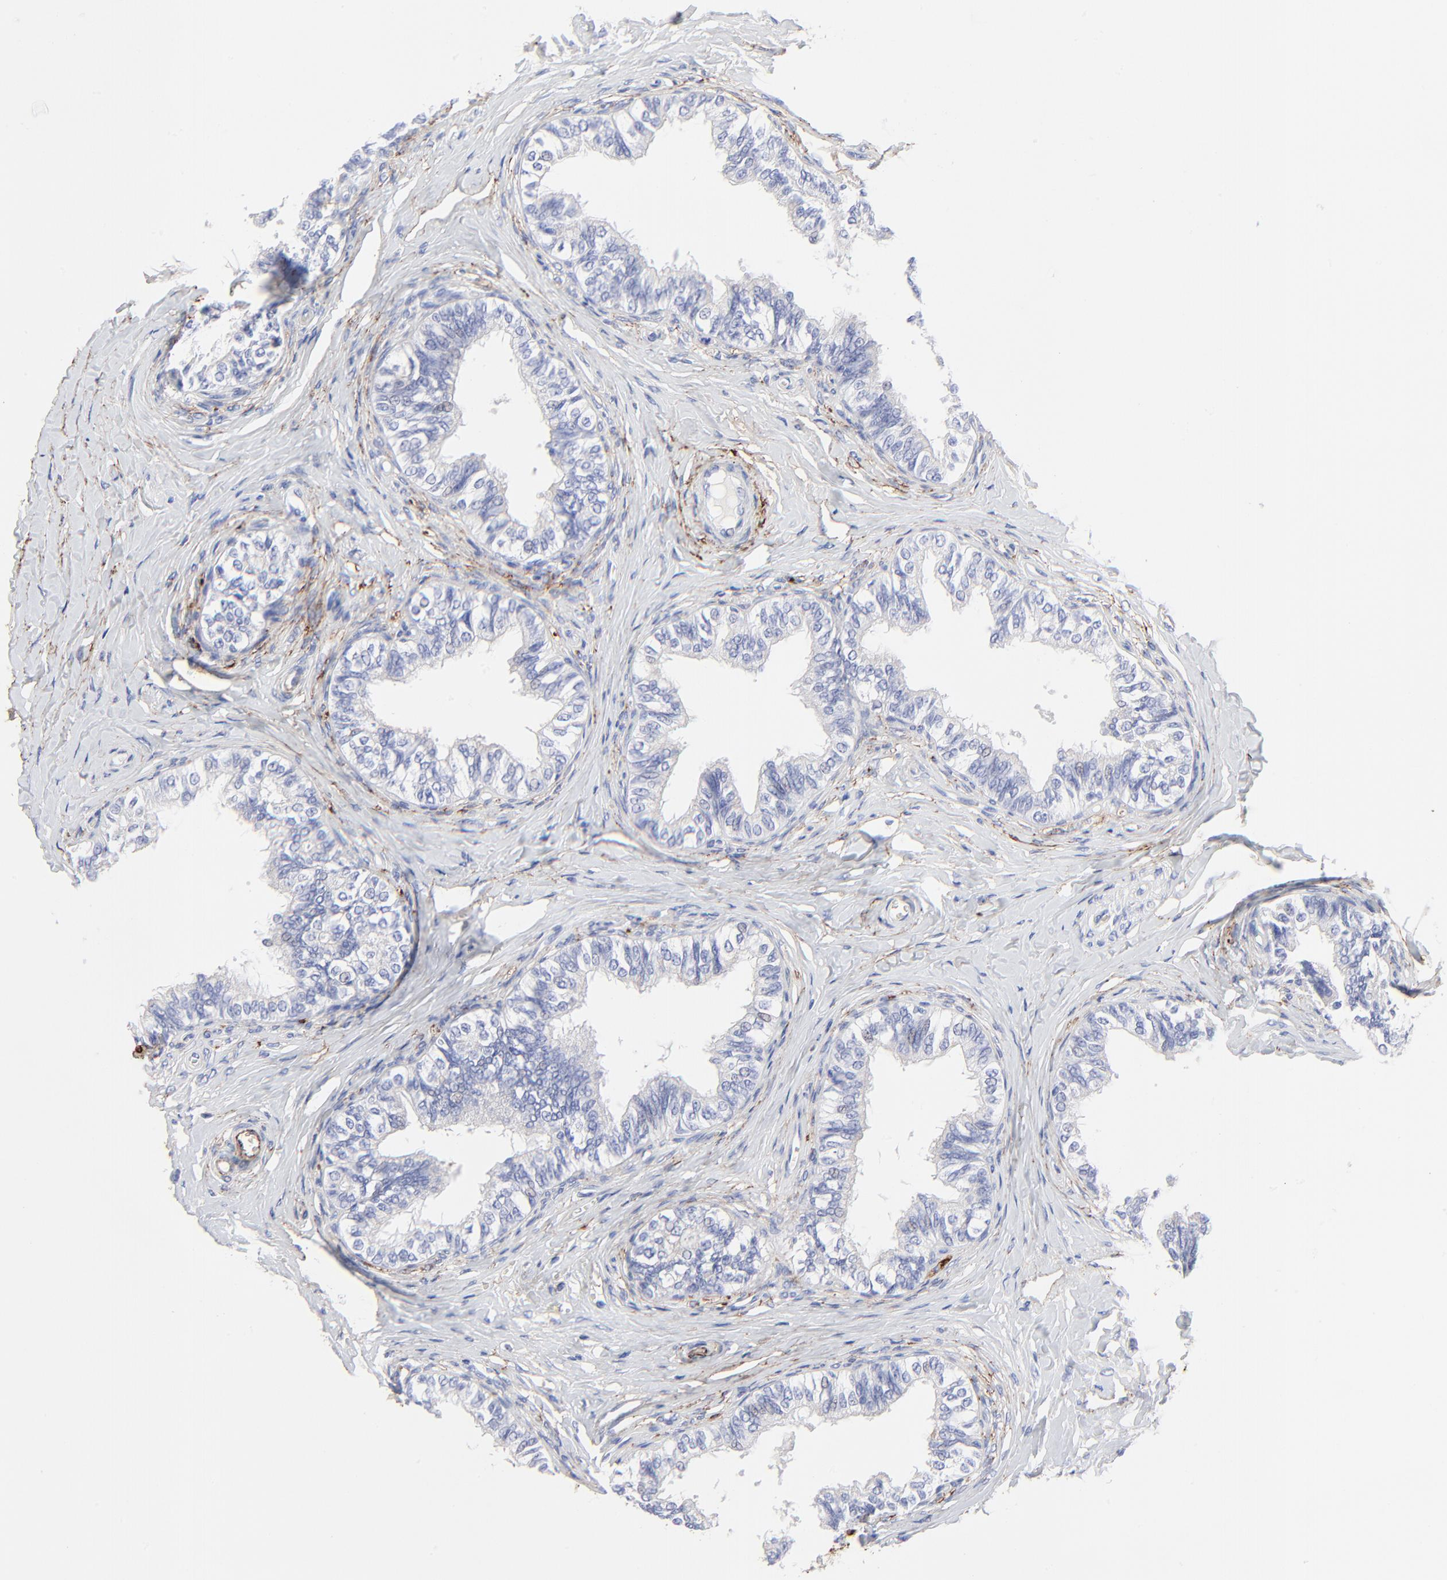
{"staining": {"intensity": "negative", "quantity": "none", "location": "none"}, "tissue": "epididymis", "cell_type": "Glandular cells", "image_type": "normal", "snomed": [{"axis": "morphology", "description": "Normal tissue, NOS"}, {"axis": "topography", "description": "Soft tissue"}, {"axis": "topography", "description": "Epididymis"}], "caption": "Micrograph shows no significant protein staining in glandular cells of normal epididymis.", "gene": "FBLN2", "patient": {"sex": "male", "age": 26}}